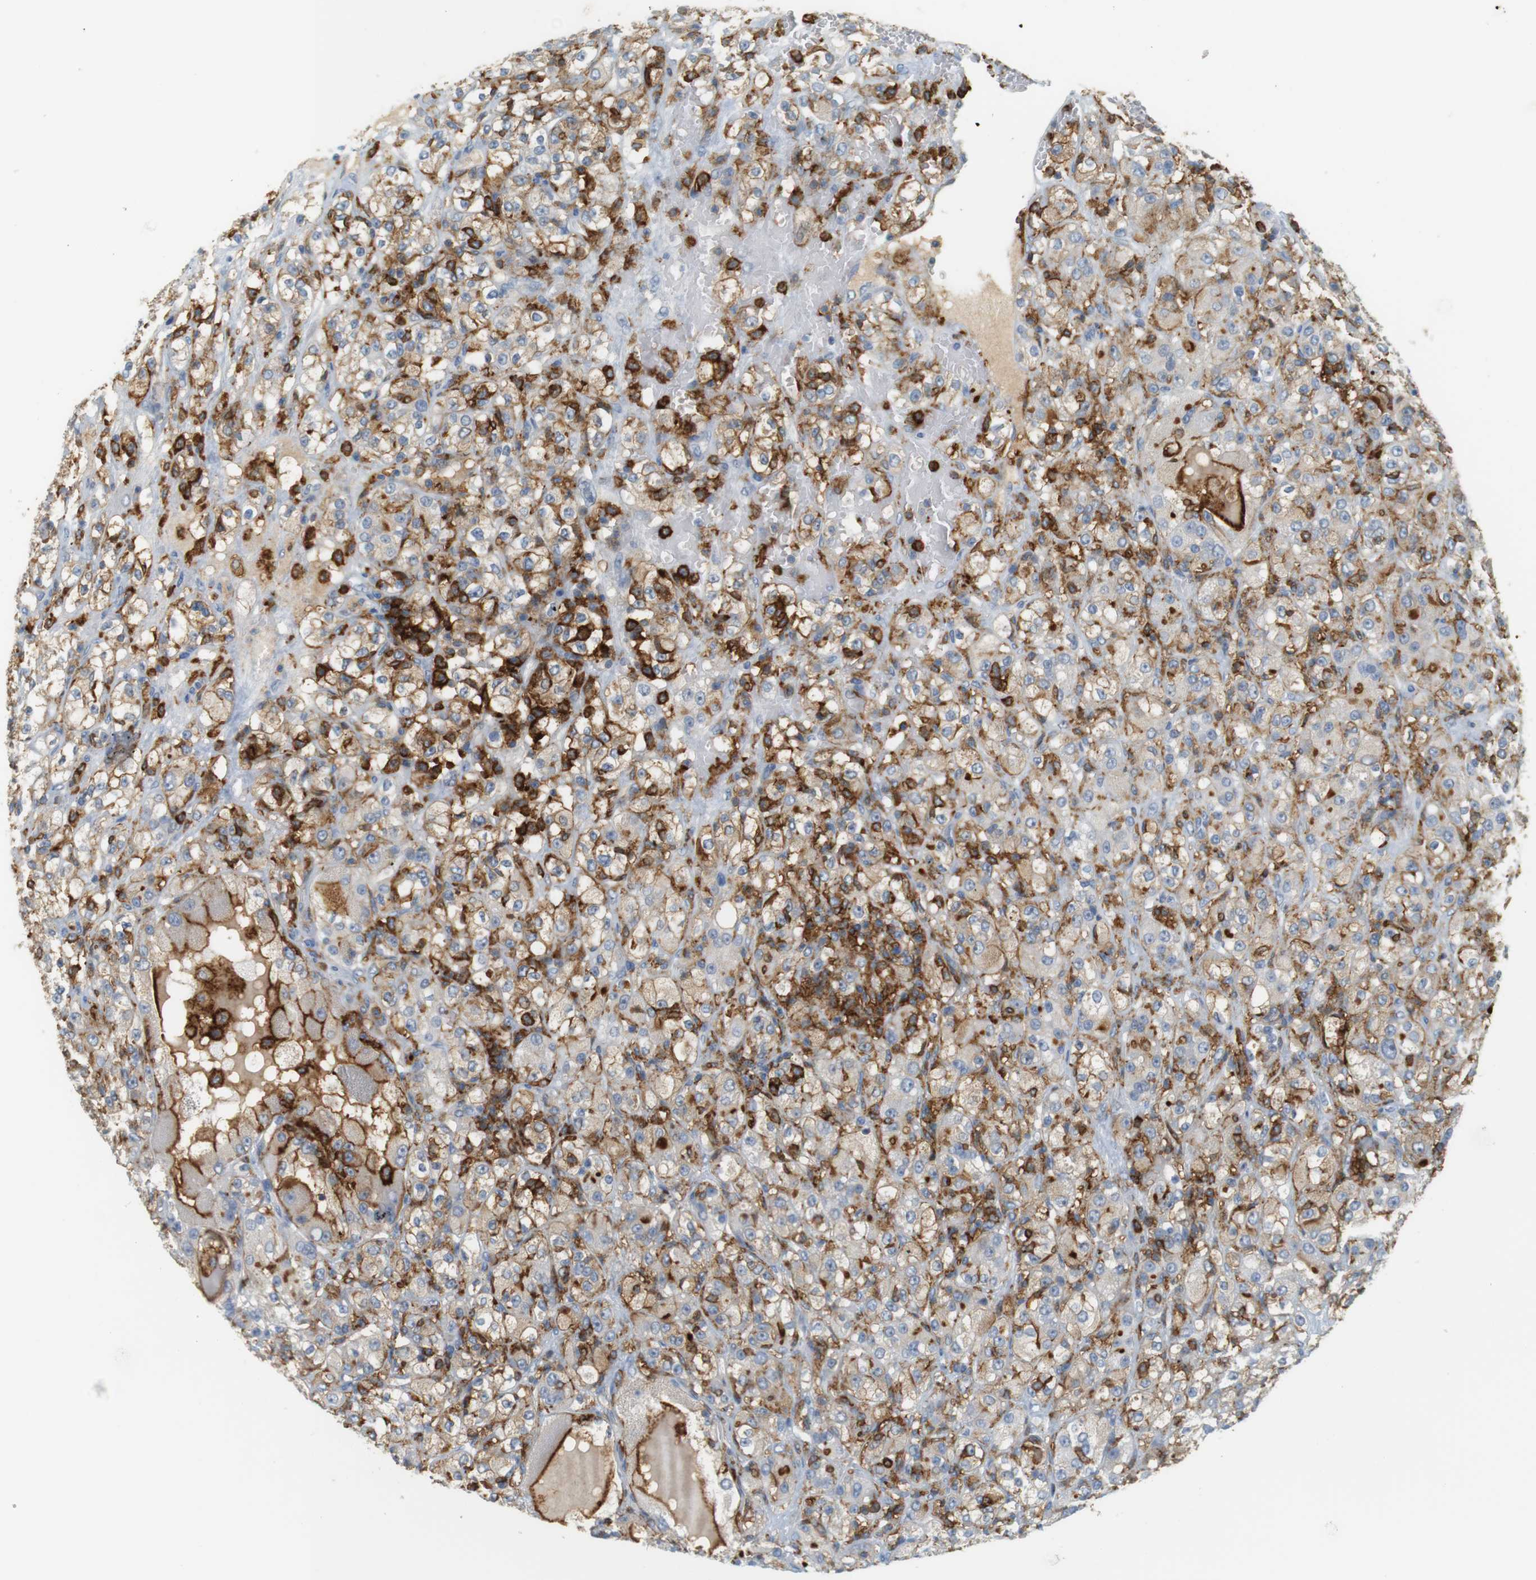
{"staining": {"intensity": "moderate", "quantity": "25%-75%", "location": "cytoplasmic/membranous"}, "tissue": "renal cancer", "cell_type": "Tumor cells", "image_type": "cancer", "snomed": [{"axis": "morphology", "description": "Normal tissue, NOS"}, {"axis": "morphology", "description": "Adenocarcinoma, NOS"}, {"axis": "topography", "description": "Kidney"}], "caption": "Renal adenocarcinoma tissue displays moderate cytoplasmic/membranous positivity in about 25%-75% of tumor cells, visualized by immunohistochemistry.", "gene": "SIRPA", "patient": {"sex": "male", "age": 61}}